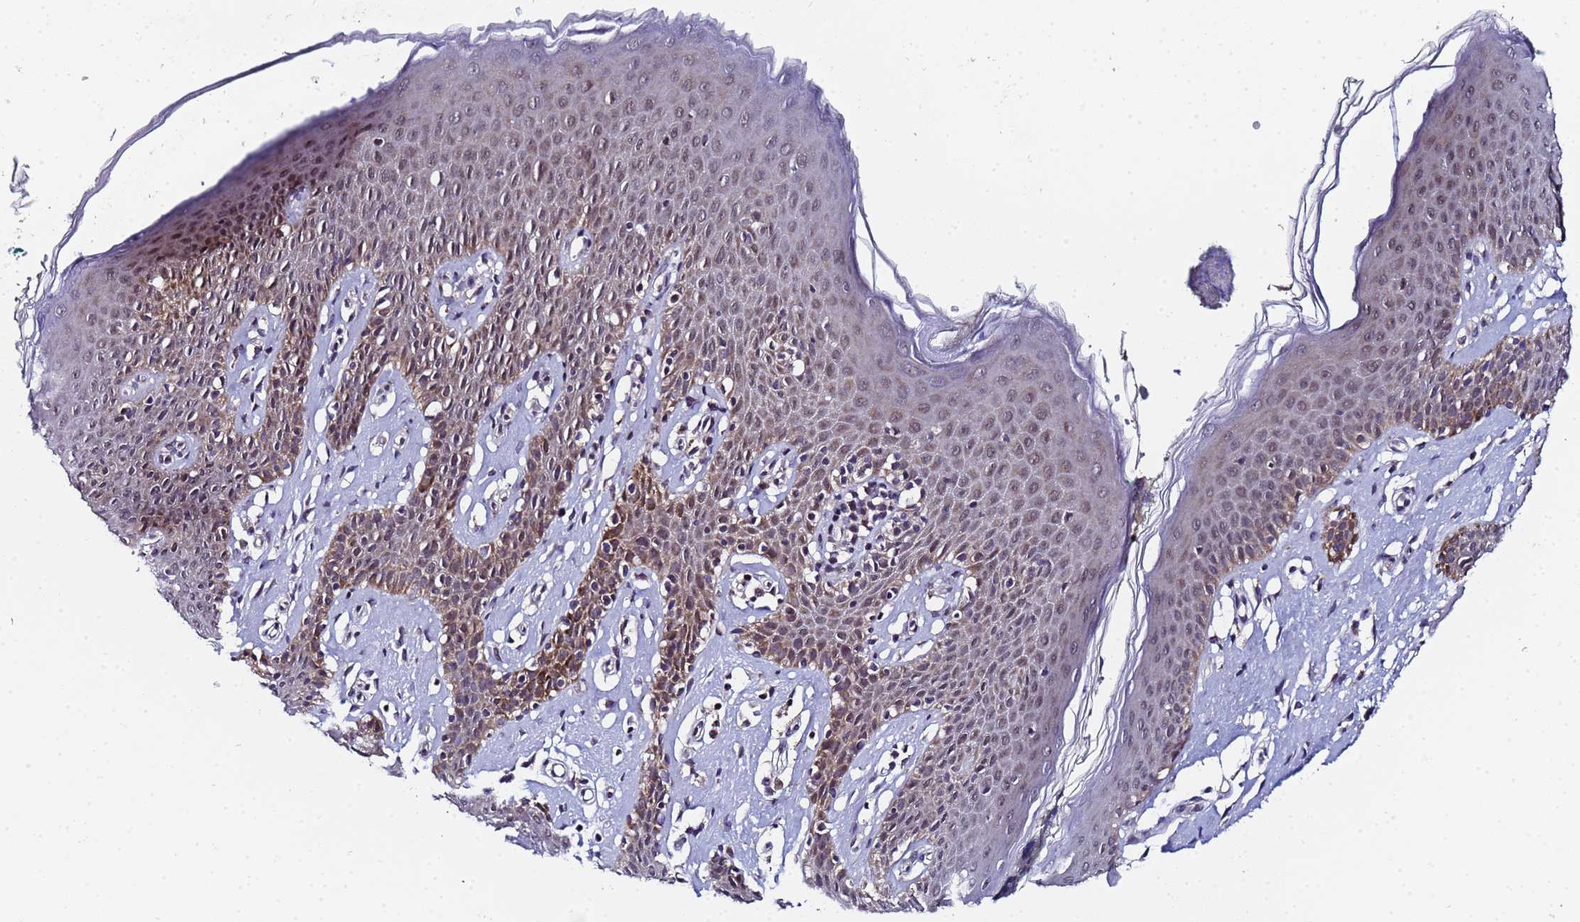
{"staining": {"intensity": "moderate", "quantity": "25%-75%", "location": "cytoplasmic/membranous,nuclear"}, "tissue": "skin", "cell_type": "Epidermal cells", "image_type": "normal", "snomed": [{"axis": "morphology", "description": "Normal tissue, NOS"}, {"axis": "topography", "description": "Vulva"}], "caption": "The immunohistochemical stain highlights moderate cytoplasmic/membranous,nuclear staining in epidermal cells of unremarkable skin.", "gene": "ANAPC13", "patient": {"sex": "female", "age": 66}}